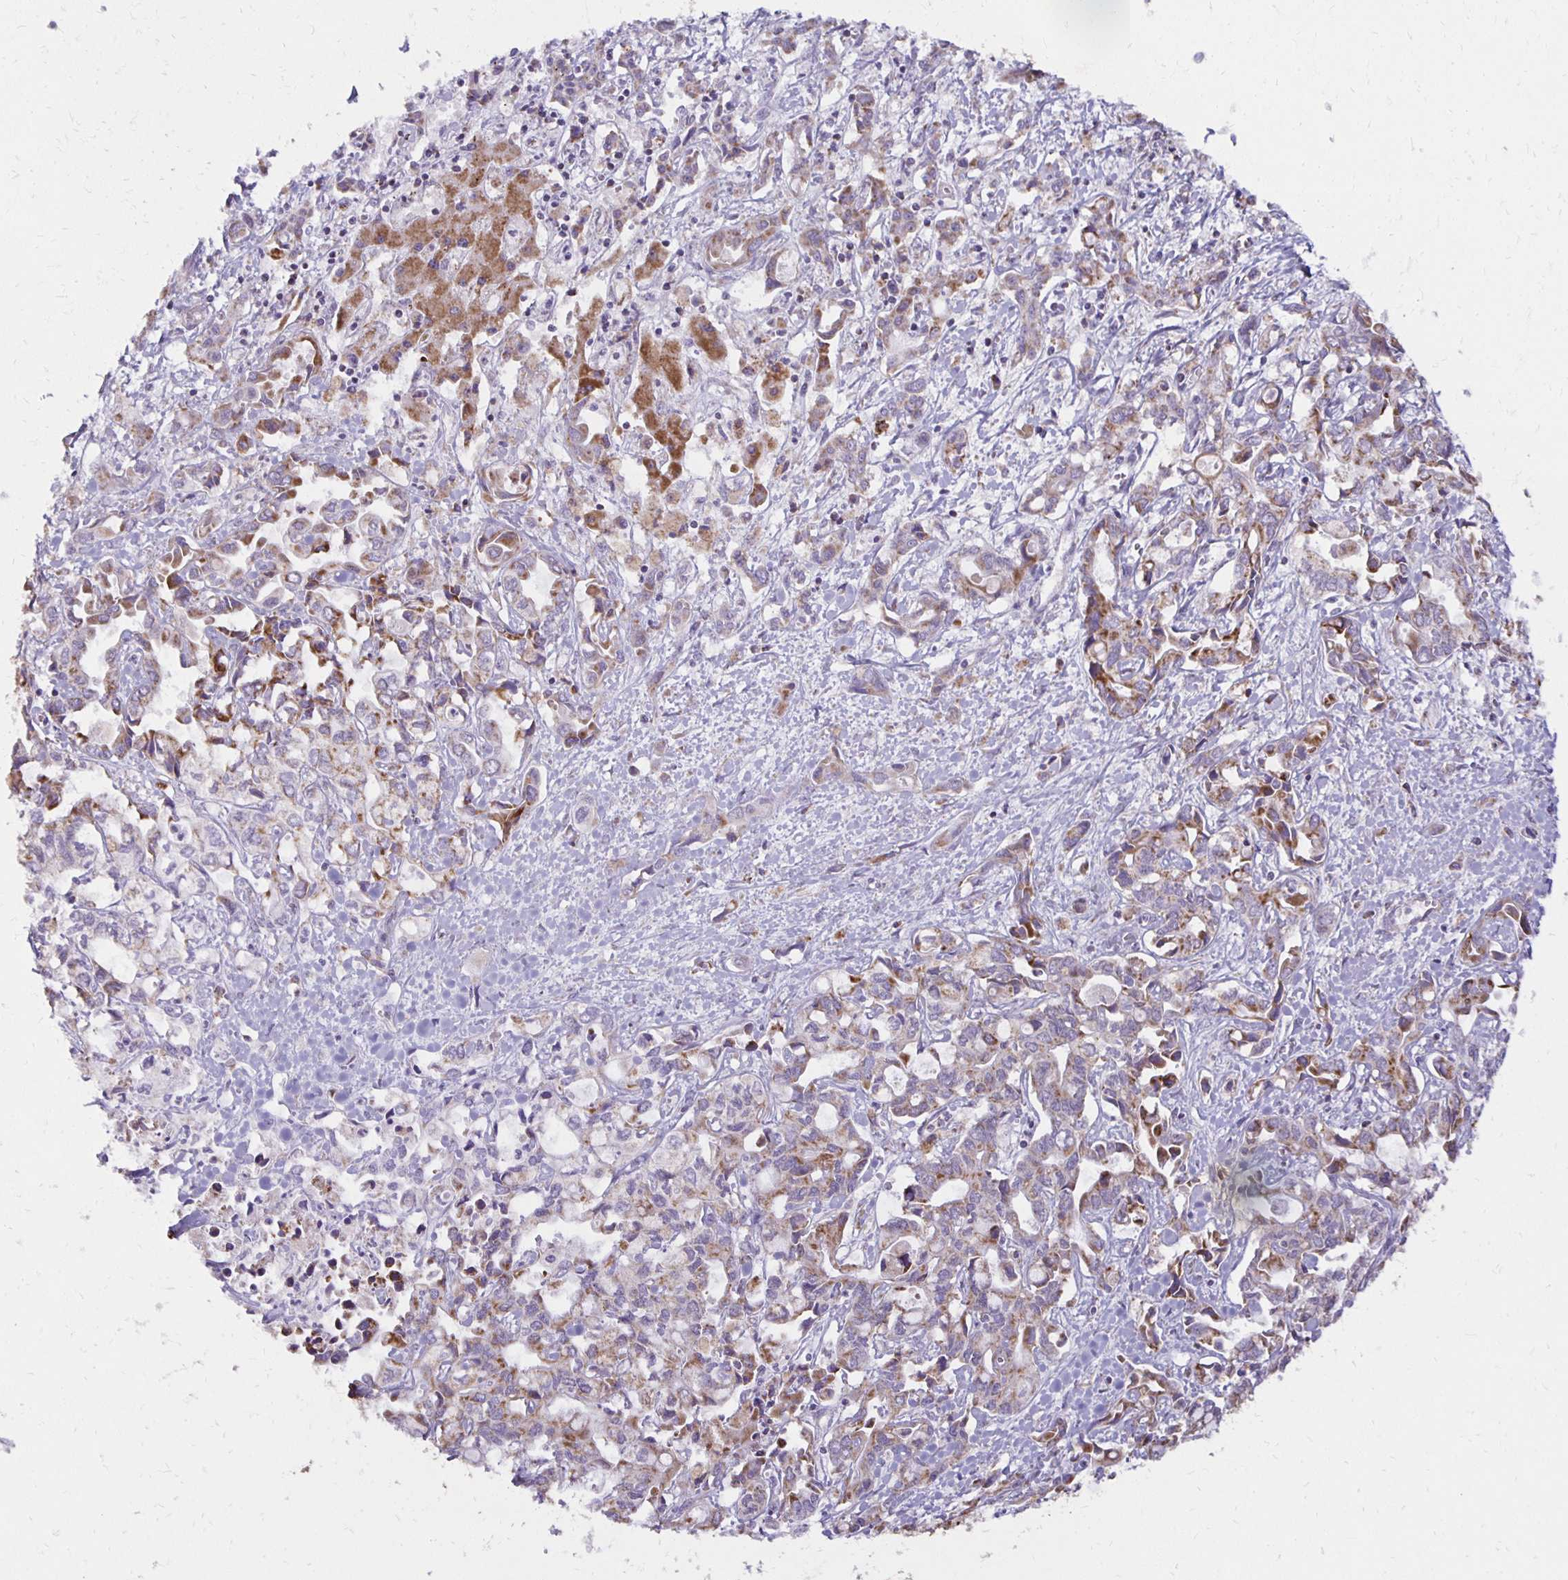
{"staining": {"intensity": "moderate", "quantity": "<25%", "location": "cytoplasmic/membranous"}, "tissue": "liver cancer", "cell_type": "Tumor cells", "image_type": "cancer", "snomed": [{"axis": "morphology", "description": "Cholangiocarcinoma"}, {"axis": "topography", "description": "Liver"}], "caption": "IHC histopathology image of neoplastic tissue: liver cancer stained using immunohistochemistry (IHC) exhibits low levels of moderate protein expression localized specifically in the cytoplasmic/membranous of tumor cells, appearing as a cytoplasmic/membranous brown color.", "gene": "IER3", "patient": {"sex": "female", "age": 64}}